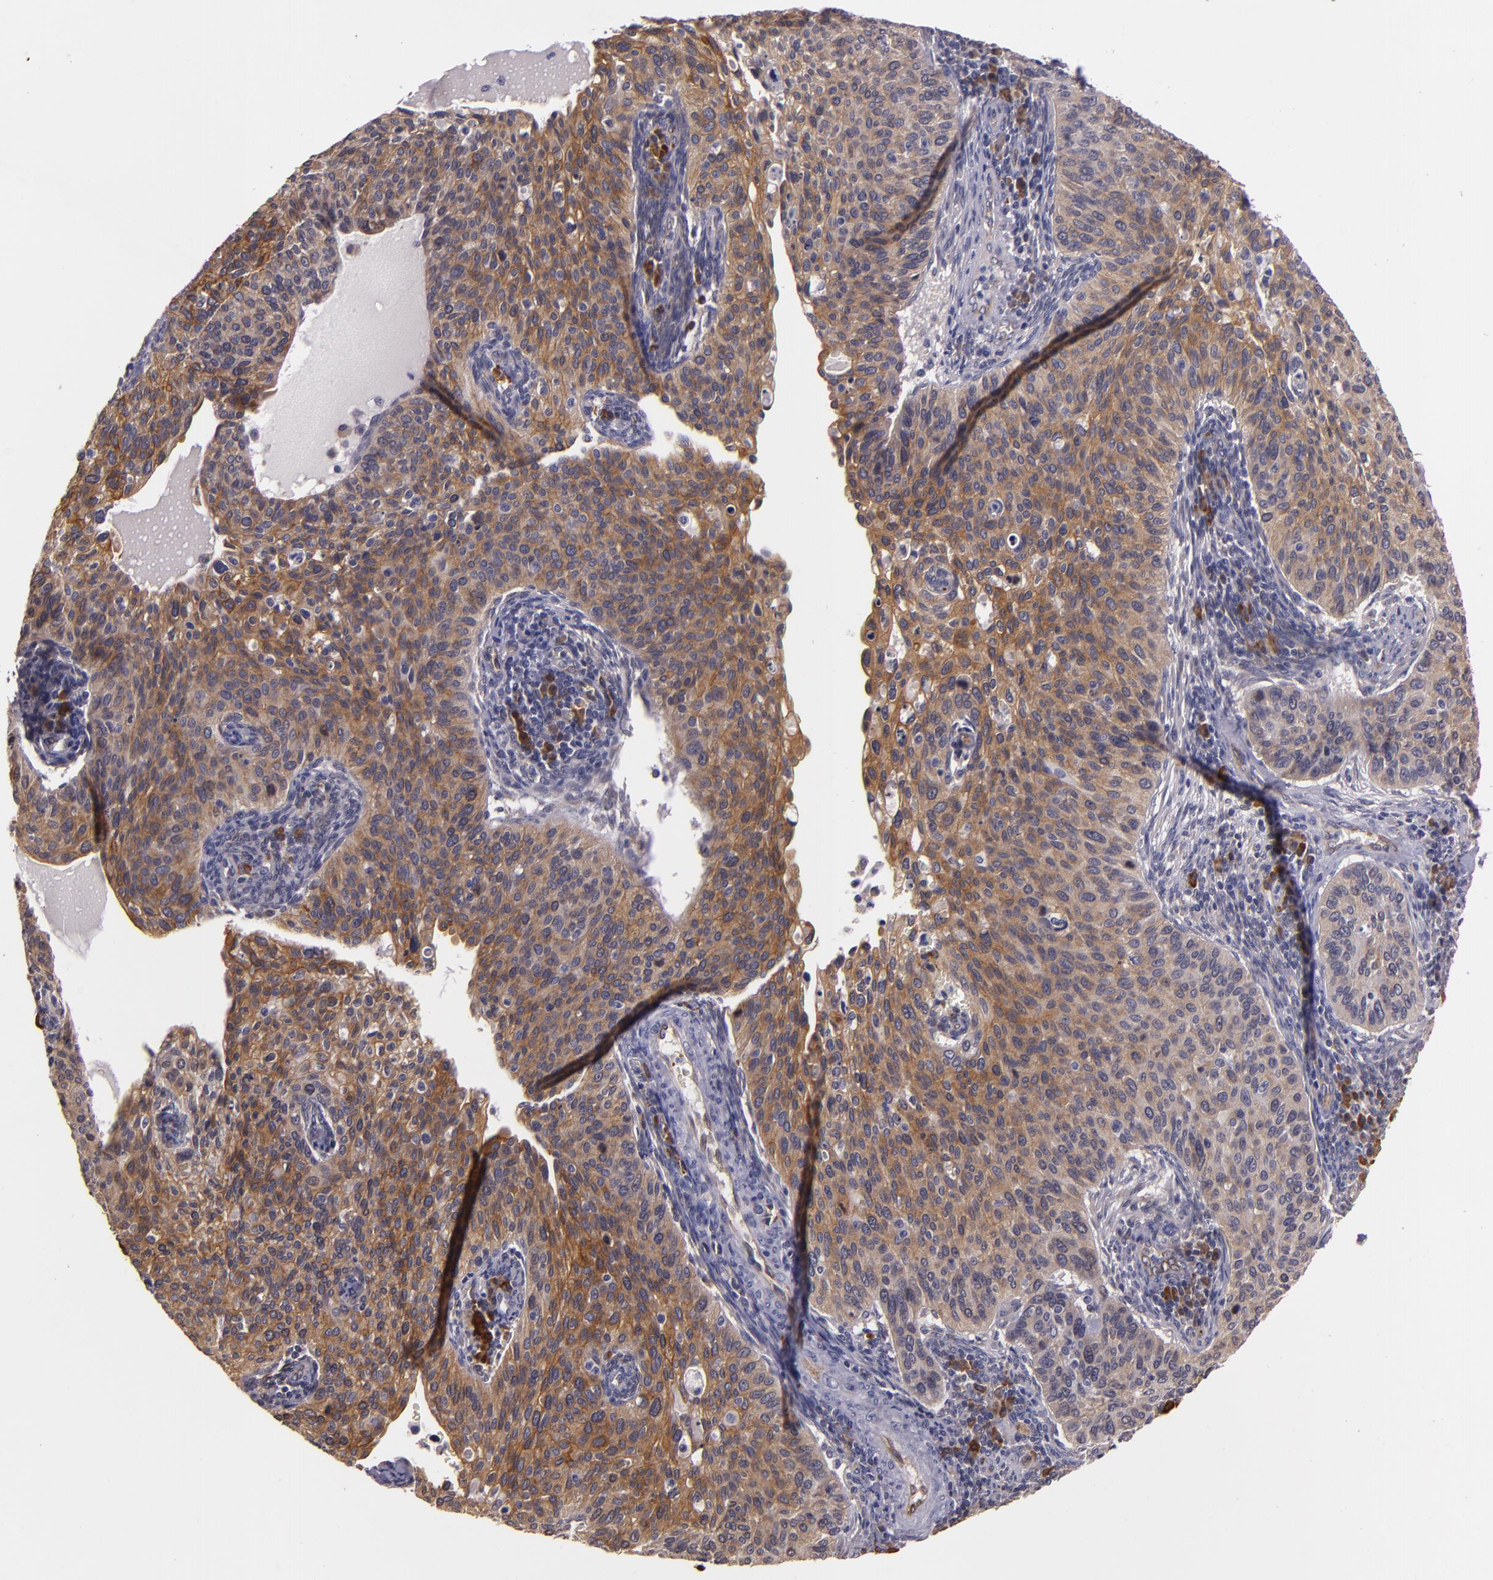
{"staining": {"intensity": "moderate", "quantity": ">75%", "location": "cytoplasmic/membranous"}, "tissue": "cervical cancer", "cell_type": "Tumor cells", "image_type": "cancer", "snomed": [{"axis": "morphology", "description": "Adenocarcinoma, NOS"}, {"axis": "topography", "description": "Cervix"}], "caption": "Cervical cancer stained with a brown dye shows moderate cytoplasmic/membranous positive expression in approximately >75% of tumor cells.", "gene": "SYTL4", "patient": {"sex": "female", "age": 29}}